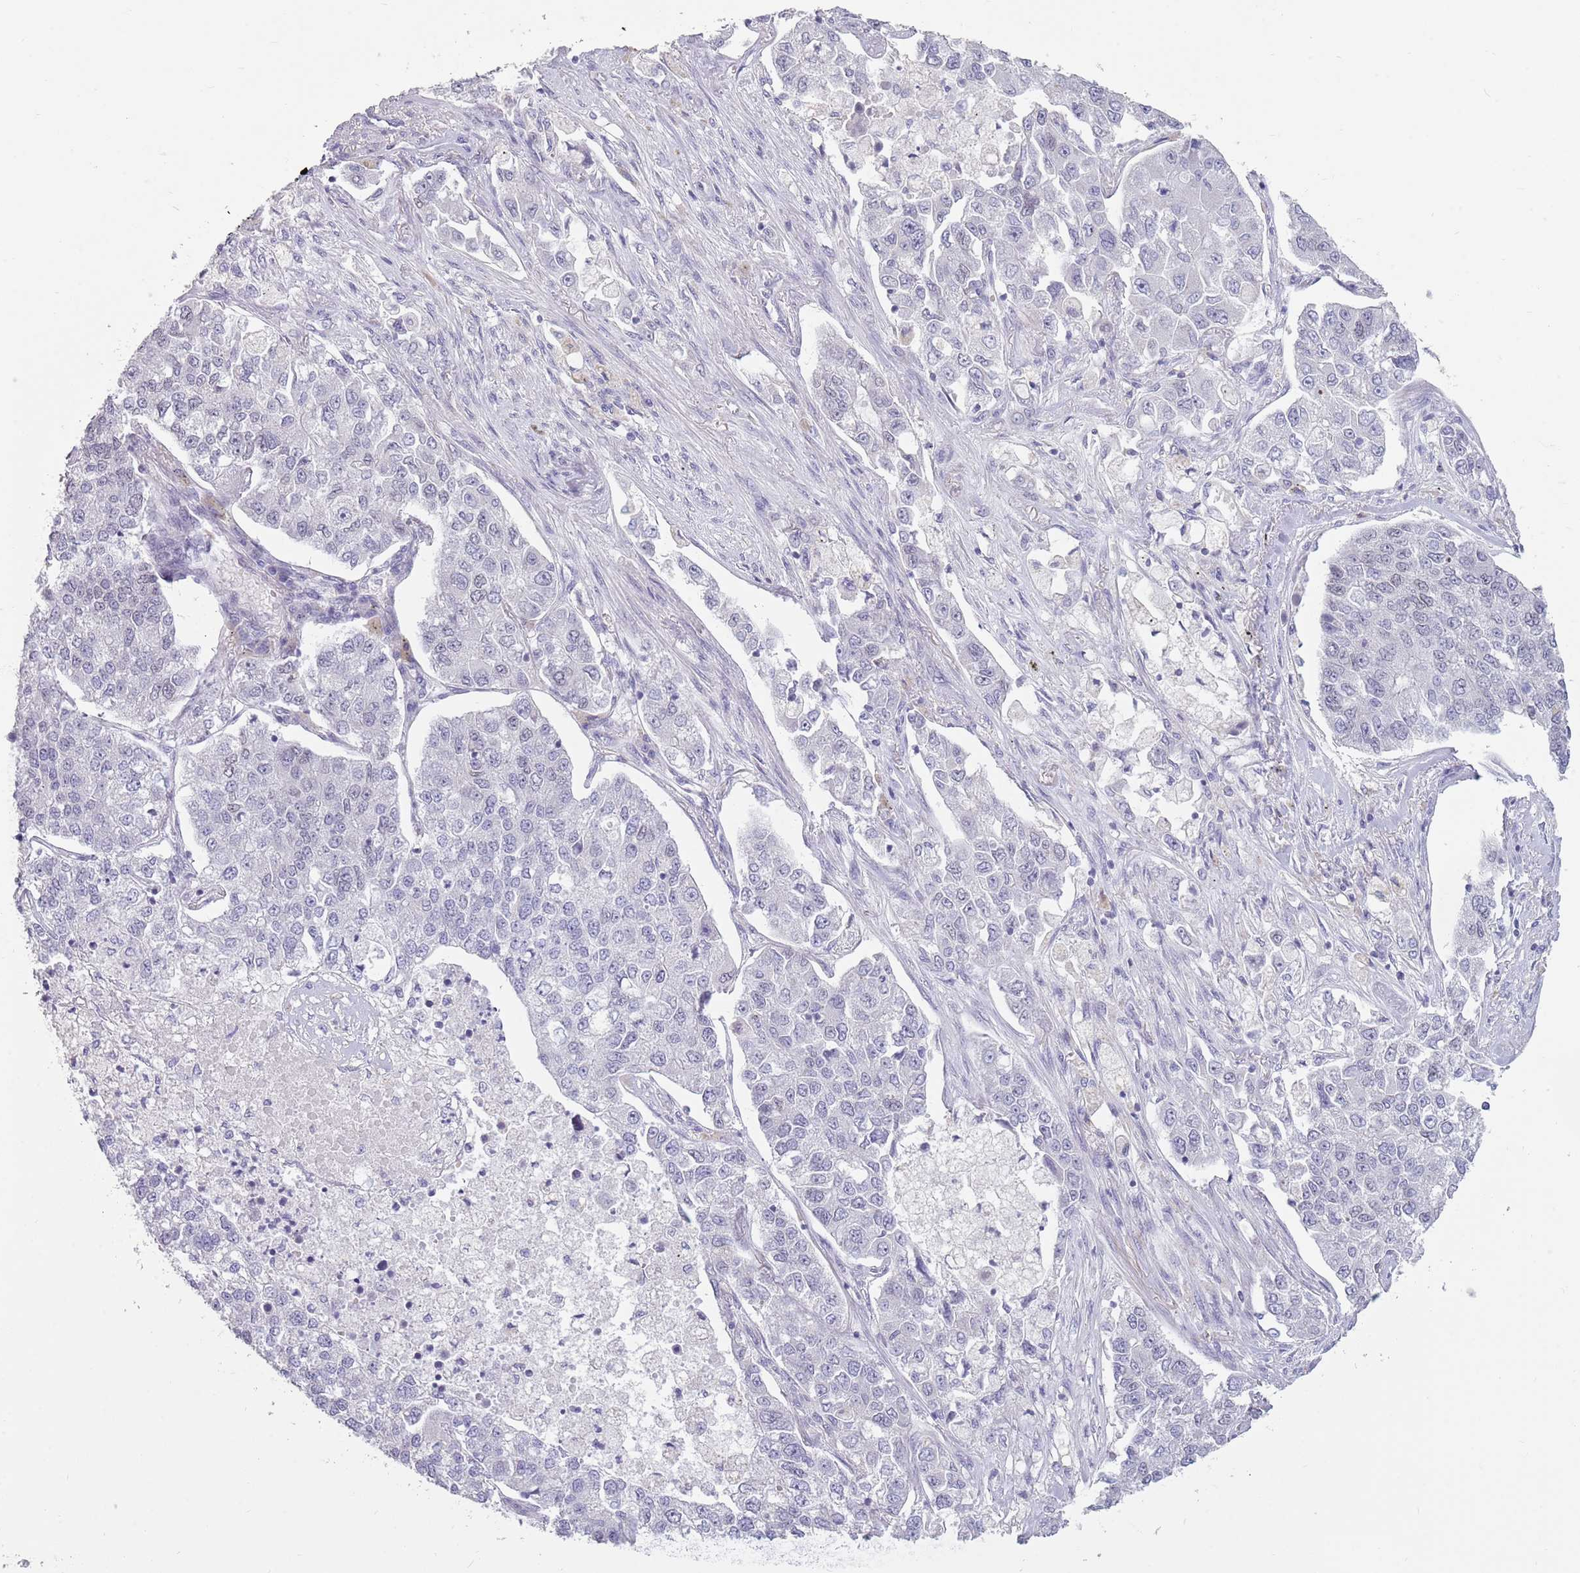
{"staining": {"intensity": "negative", "quantity": "none", "location": "none"}, "tissue": "lung cancer", "cell_type": "Tumor cells", "image_type": "cancer", "snomed": [{"axis": "morphology", "description": "Adenocarcinoma, NOS"}, {"axis": "topography", "description": "Lung"}], "caption": "Immunohistochemistry (IHC) image of neoplastic tissue: human lung cancer (adenocarcinoma) stained with DAB shows no significant protein positivity in tumor cells.", "gene": "ZNF574", "patient": {"sex": "male", "age": 49}}